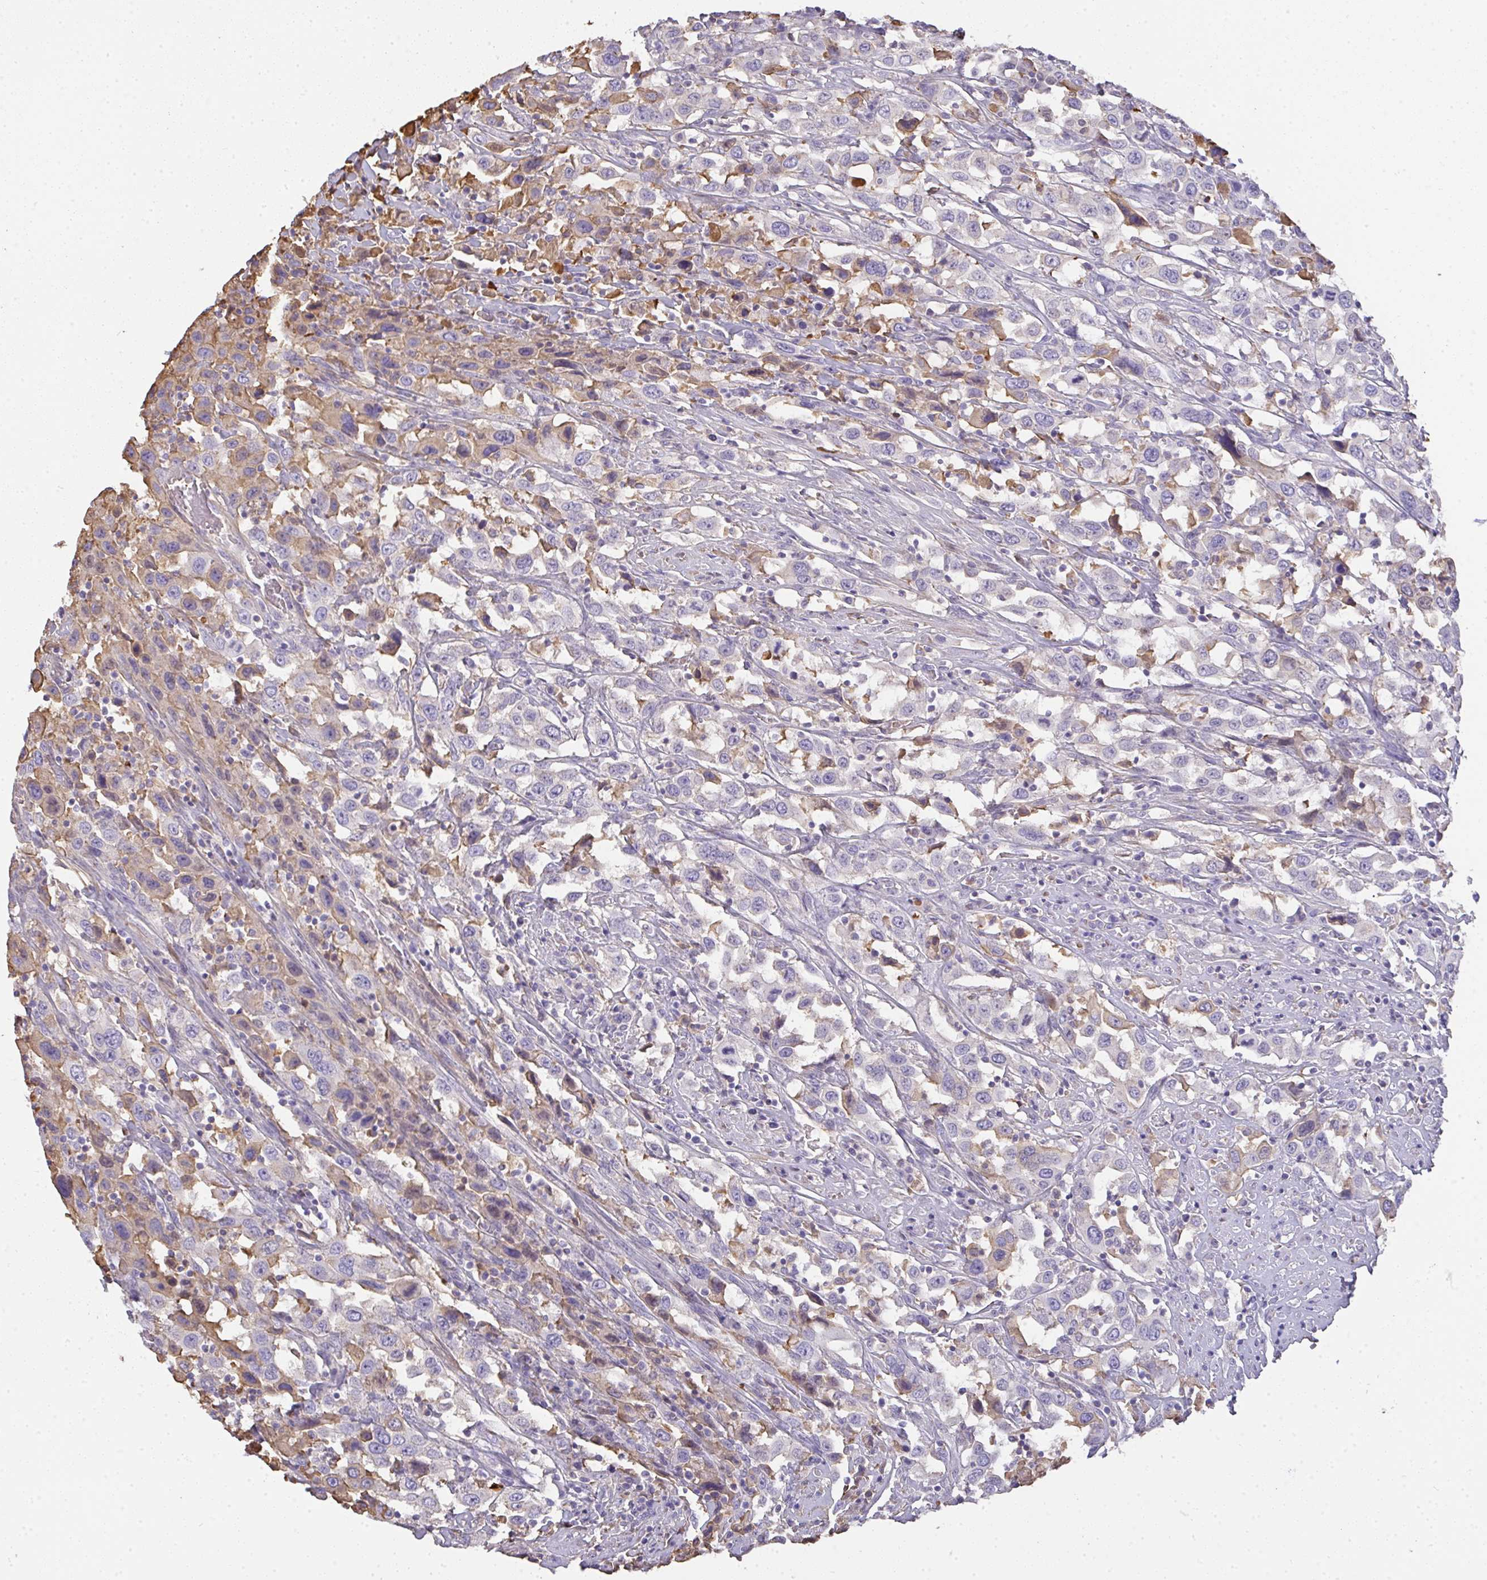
{"staining": {"intensity": "negative", "quantity": "none", "location": "none"}, "tissue": "urothelial cancer", "cell_type": "Tumor cells", "image_type": "cancer", "snomed": [{"axis": "morphology", "description": "Urothelial carcinoma, High grade"}, {"axis": "topography", "description": "Urinary bladder"}], "caption": "This is an immunohistochemistry (IHC) photomicrograph of human high-grade urothelial carcinoma. There is no staining in tumor cells.", "gene": "SMYD5", "patient": {"sex": "male", "age": 61}}